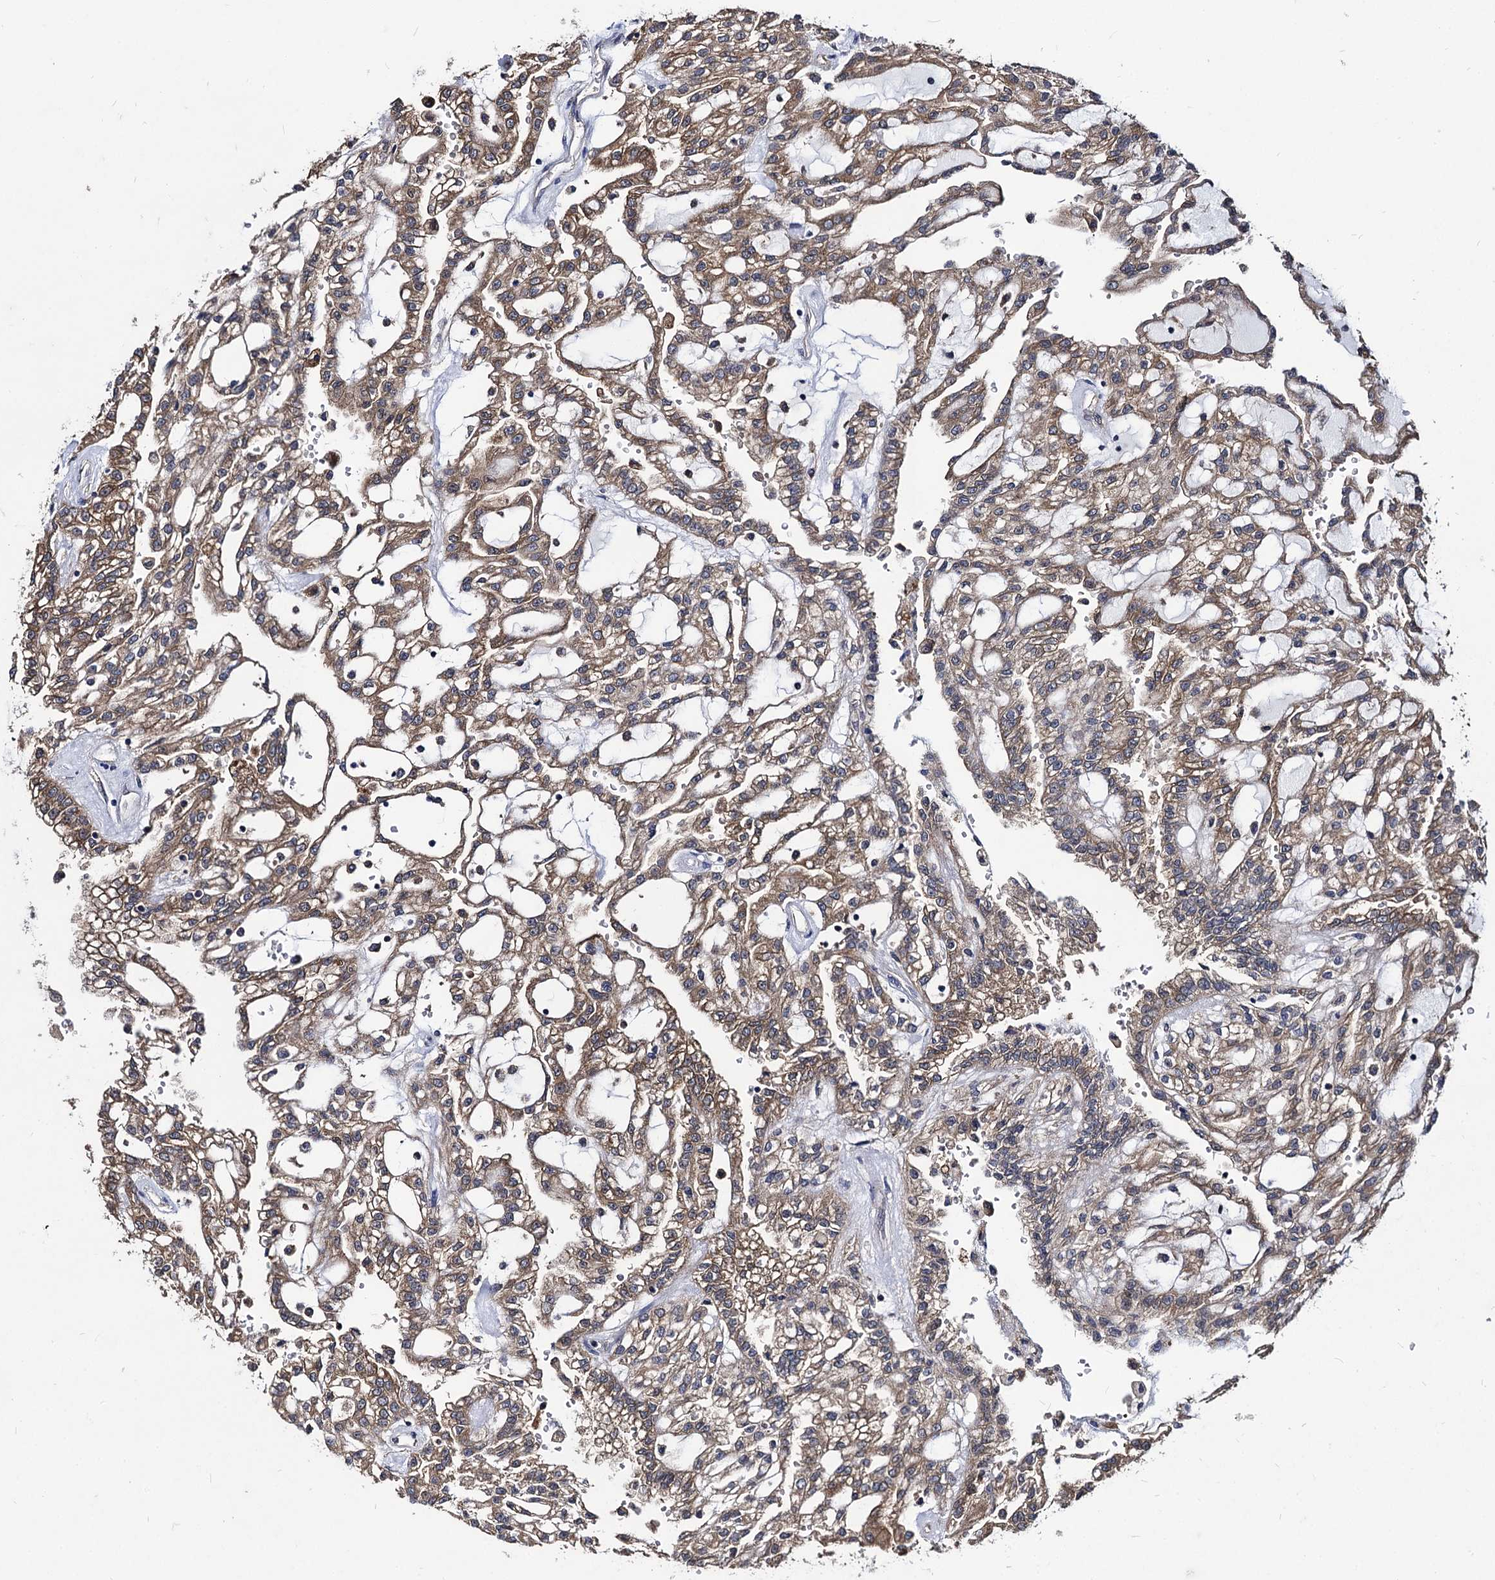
{"staining": {"intensity": "moderate", "quantity": ">75%", "location": "cytoplasmic/membranous"}, "tissue": "renal cancer", "cell_type": "Tumor cells", "image_type": "cancer", "snomed": [{"axis": "morphology", "description": "Adenocarcinoma, NOS"}, {"axis": "topography", "description": "Kidney"}], "caption": "A photomicrograph showing moderate cytoplasmic/membranous staining in about >75% of tumor cells in adenocarcinoma (renal), as visualized by brown immunohistochemical staining.", "gene": "NME1", "patient": {"sex": "male", "age": 63}}